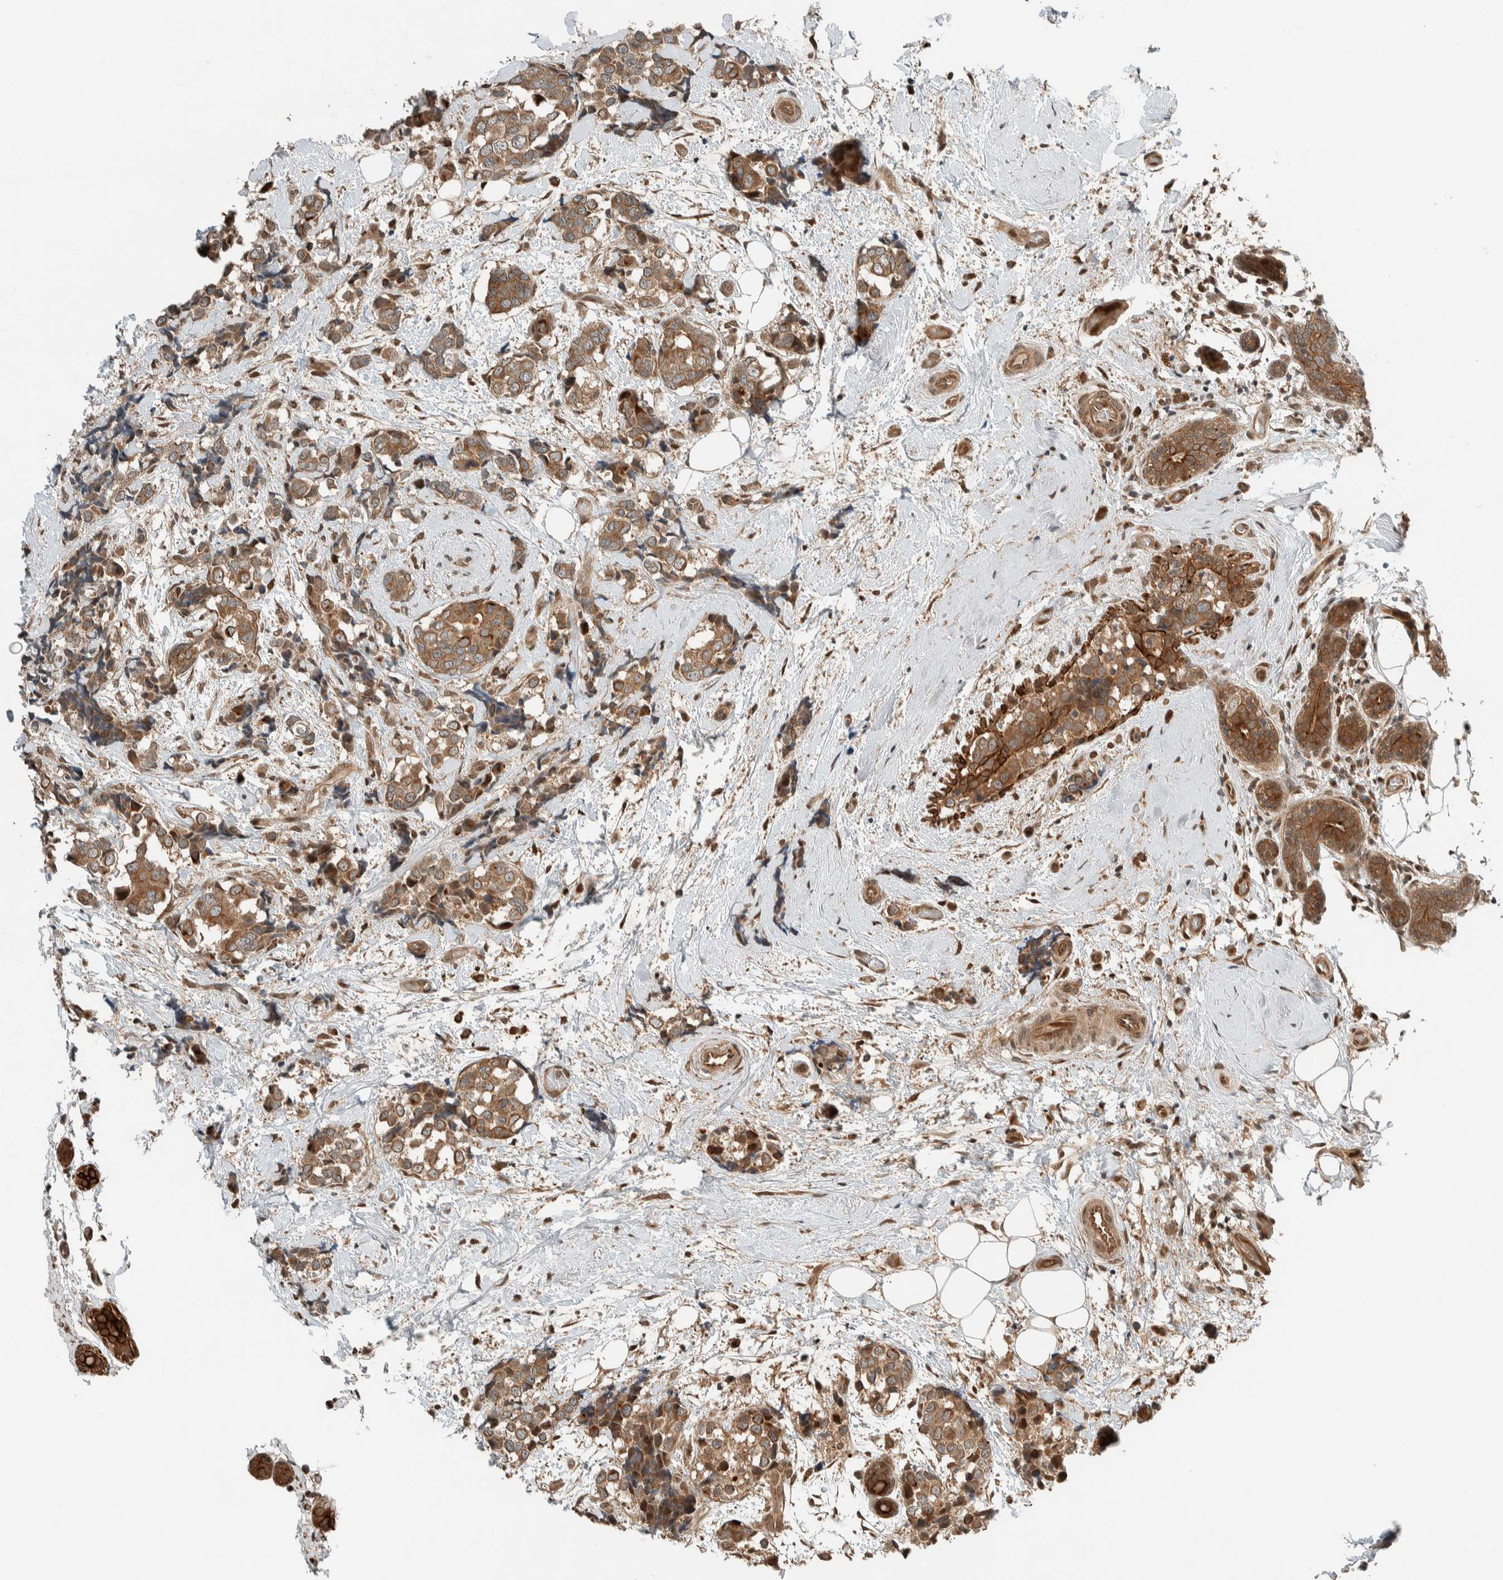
{"staining": {"intensity": "moderate", "quantity": ">75%", "location": "cytoplasmic/membranous"}, "tissue": "breast cancer", "cell_type": "Tumor cells", "image_type": "cancer", "snomed": [{"axis": "morphology", "description": "Normal tissue, NOS"}, {"axis": "morphology", "description": "Duct carcinoma"}, {"axis": "topography", "description": "Breast"}], "caption": "Moderate cytoplasmic/membranous staining for a protein is appreciated in approximately >75% of tumor cells of breast intraductal carcinoma using IHC.", "gene": "STXBP4", "patient": {"sex": "female", "age": 43}}